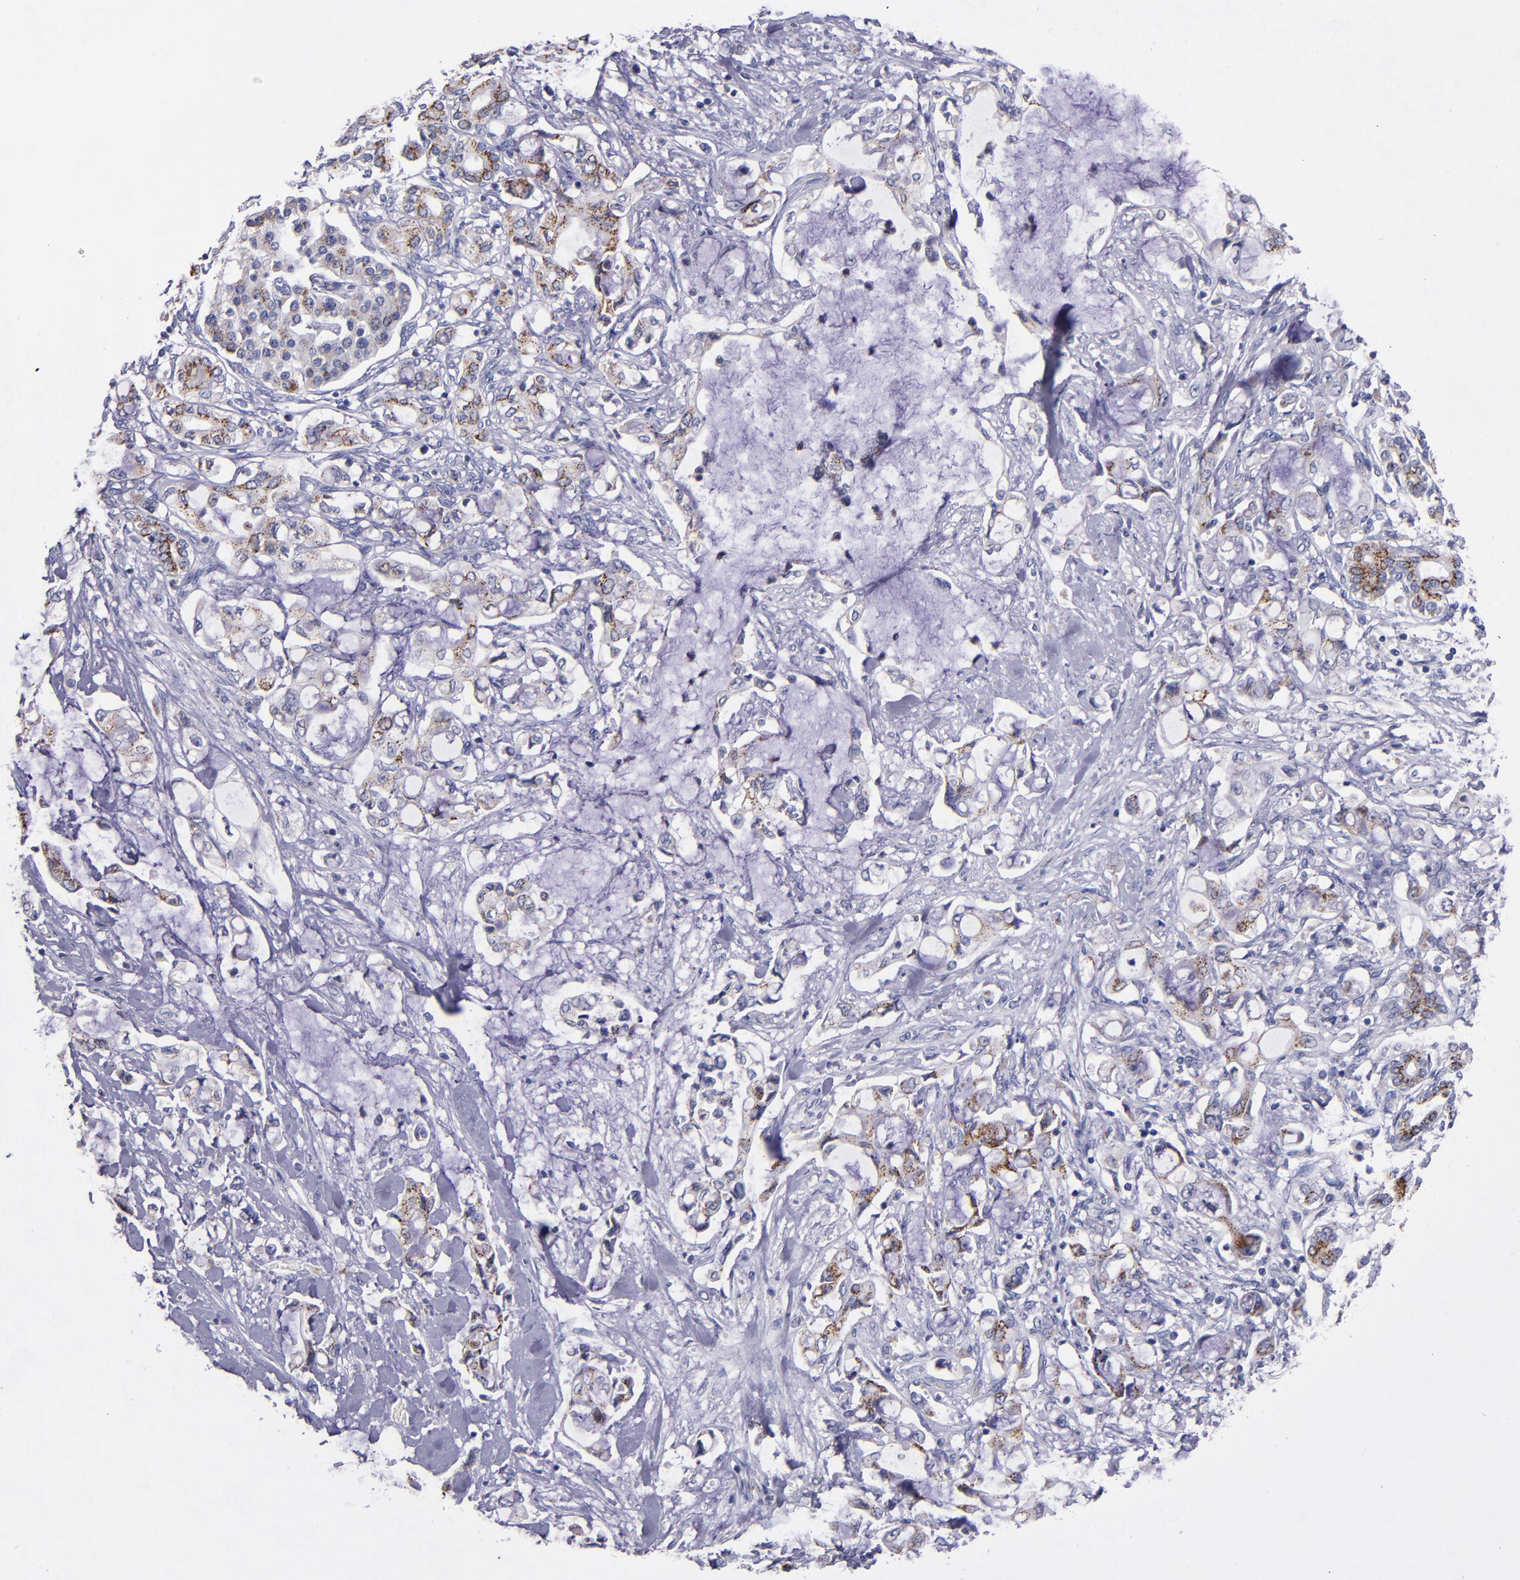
{"staining": {"intensity": "strong", "quantity": "25%-75%", "location": "cytoplasmic/membranous"}, "tissue": "pancreatic cancer", "cell_type": "Tumor cells", "image_type": "cancer", "snomed": [{"axis": "morphology", "description": "Adenocarcinoma, NOS"}, {"axis": "topography", "description": "Pancreas"}], "caption": "This is a histology image of immunohistochemistry staining of adenocarcinoma (pancreatic), which shows strong staining in the cytoplasmic/membranous of tumor cells.", "gene": "RAB41", "patient": {"sex": "female", "age": 70}}